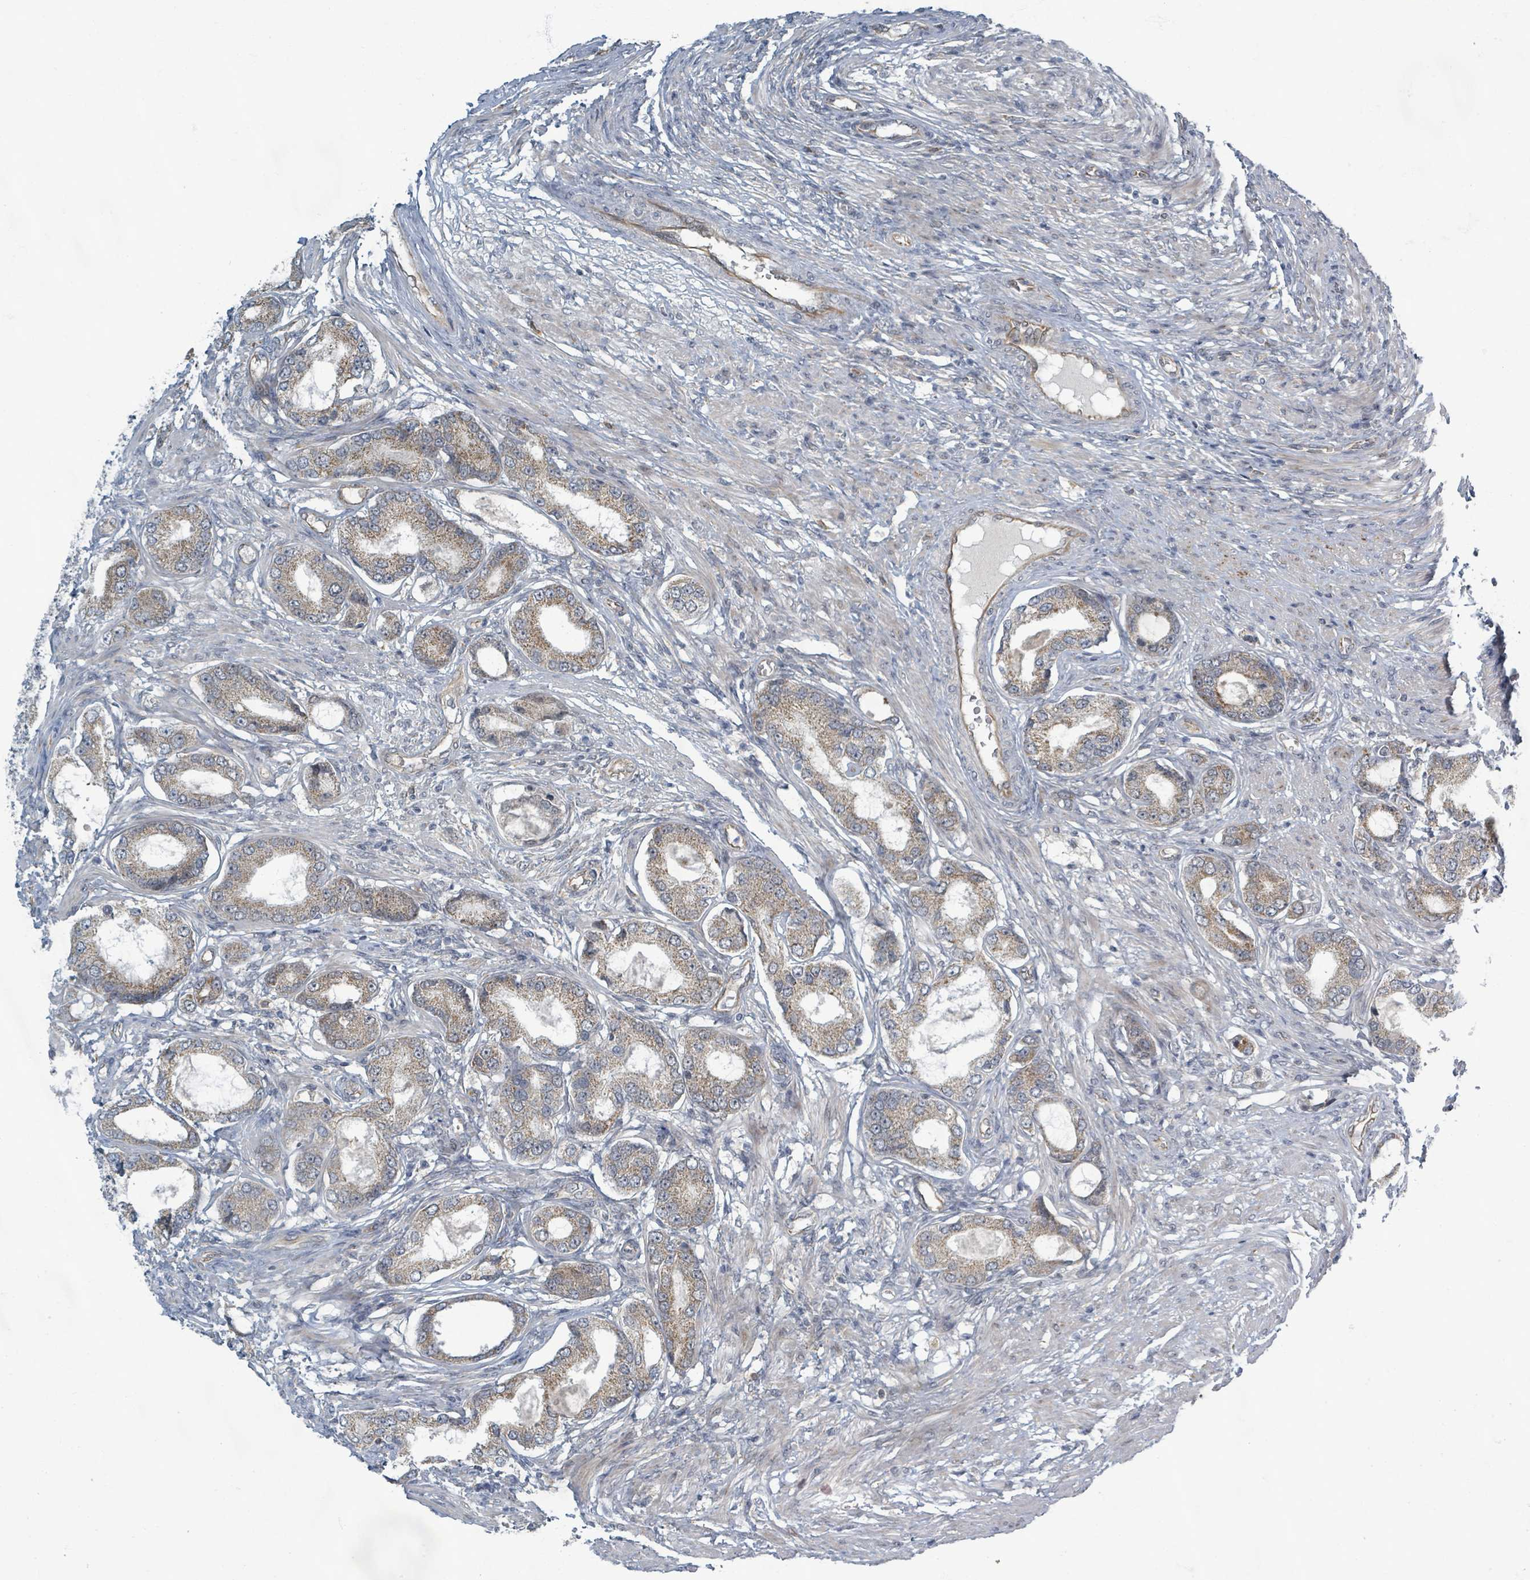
{"staining": {"intensity": "moderate", "quantity": ">75%", "location": "cytoplasmic/membranous"}, "tissue": "prostate cancer", "cell_type": "Tumor cells", "image_type": "cancer", "snomed": [{"axis": "morphology", "description": "Adenocarcinoma, High grade"}, {"axis": "topography", "description": "Prostate"}], "caption": "Prostate cancer (adenocarcinoma (high-grade)) stained for a protein reveals moderate cytoplasmic/membranous positivity in tumor cells. (DAB (3,3'-diaminobenzidine) = brown stain, brightfield microscopy at high magnification).", "gene": "INTS15", "patient": {"sex": "male", "age": 69}}